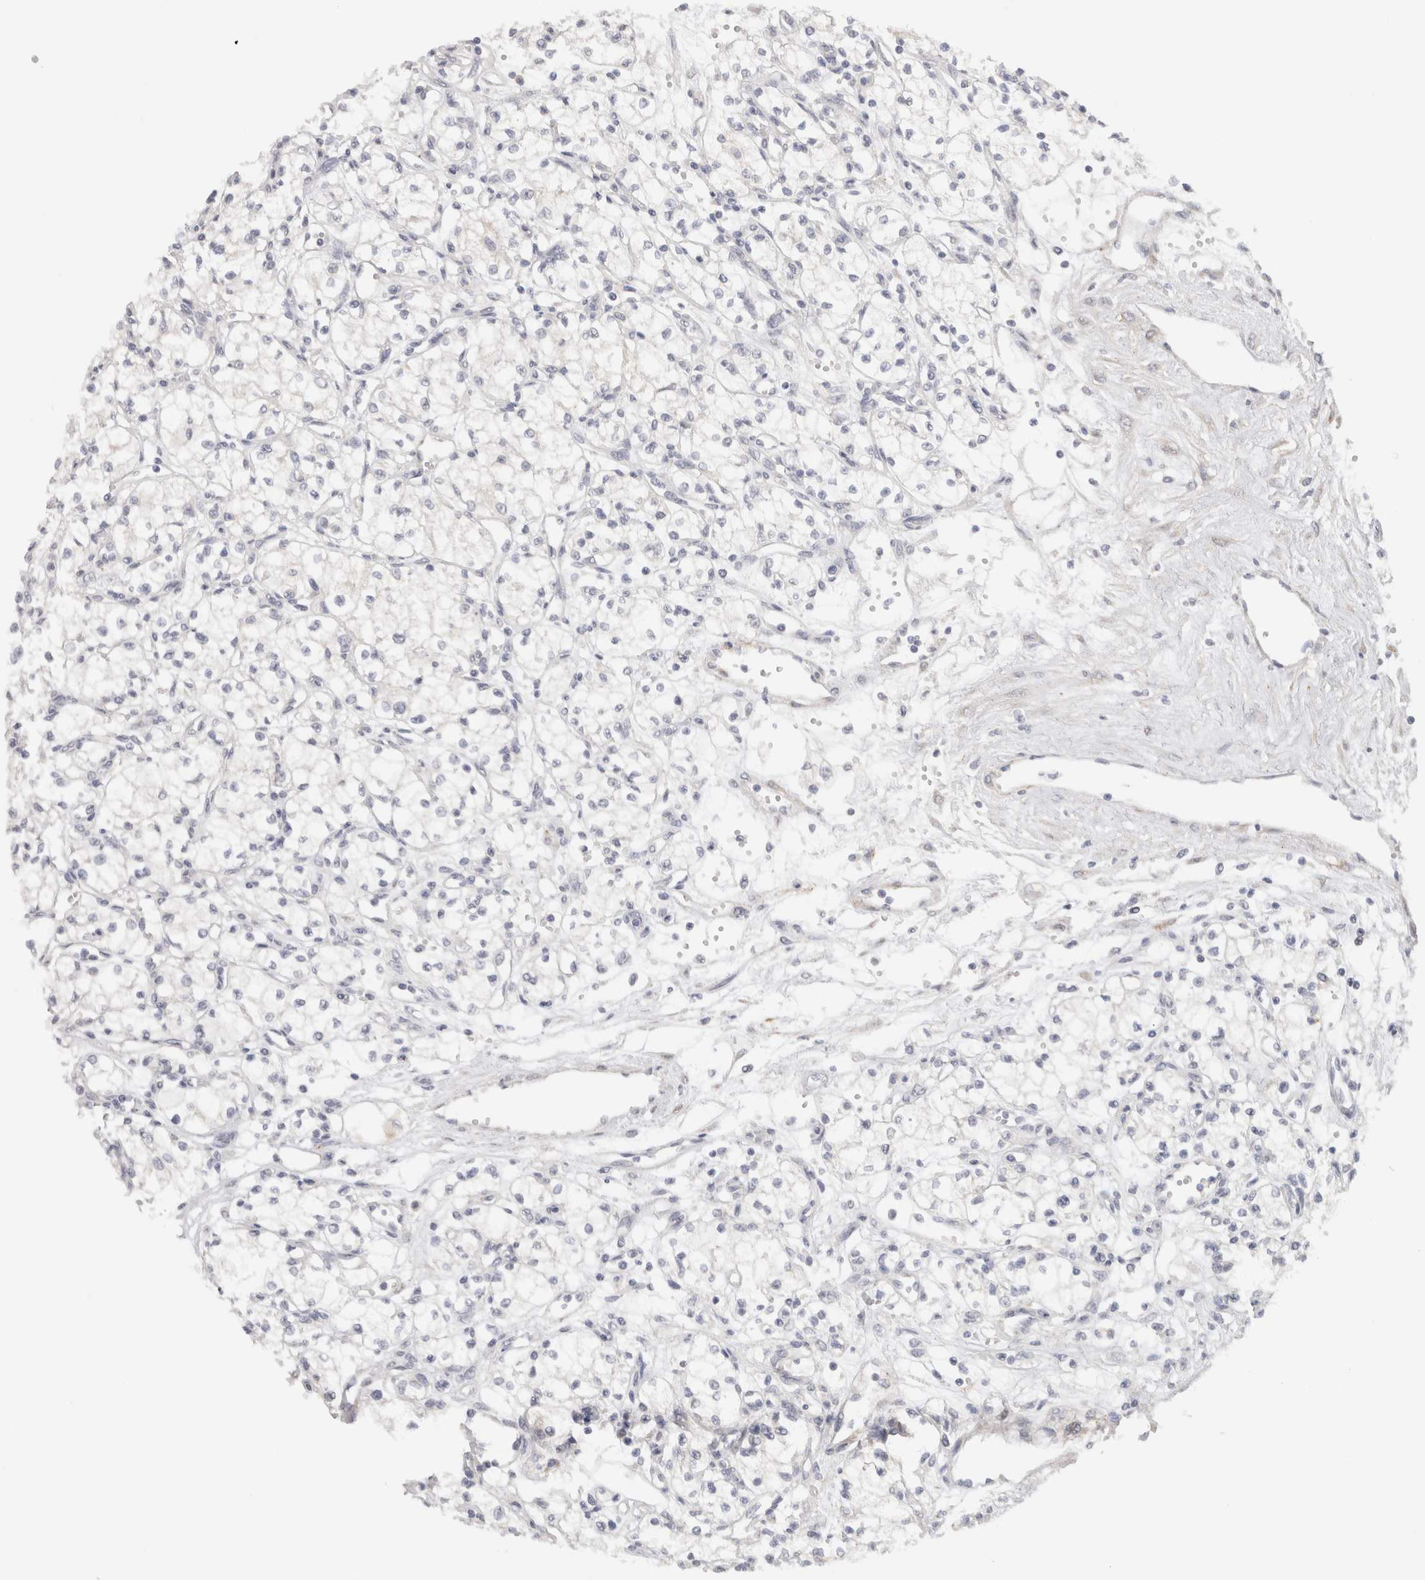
{"staining": {"intensity": "negative", "quantity": "none", "location": "none"}, "tissue": "renal cancer", "cell_type": "Tumor cells", "image_type": "cancer", "snomed": [{"axis": "morphology", "description": "Normal tissue, NOS"}, {"axis": "morphology", "description": "Adenocarcinoma, NOS"}, {"axis": "topography", "description": "Kidney"}], "caption": "Immunohistochemistry image of neoplastic tissue: renal cancer stained with DAB (3,3'-diaminobenzidine) reveals no significant protein staining in tumor cells. (DAB (3,3'-diaminobenzidine) immunohistochemistry (IHC), high magnification).", "gene": "CHRM4", "patient": {"sex": "male", "age": 59}}